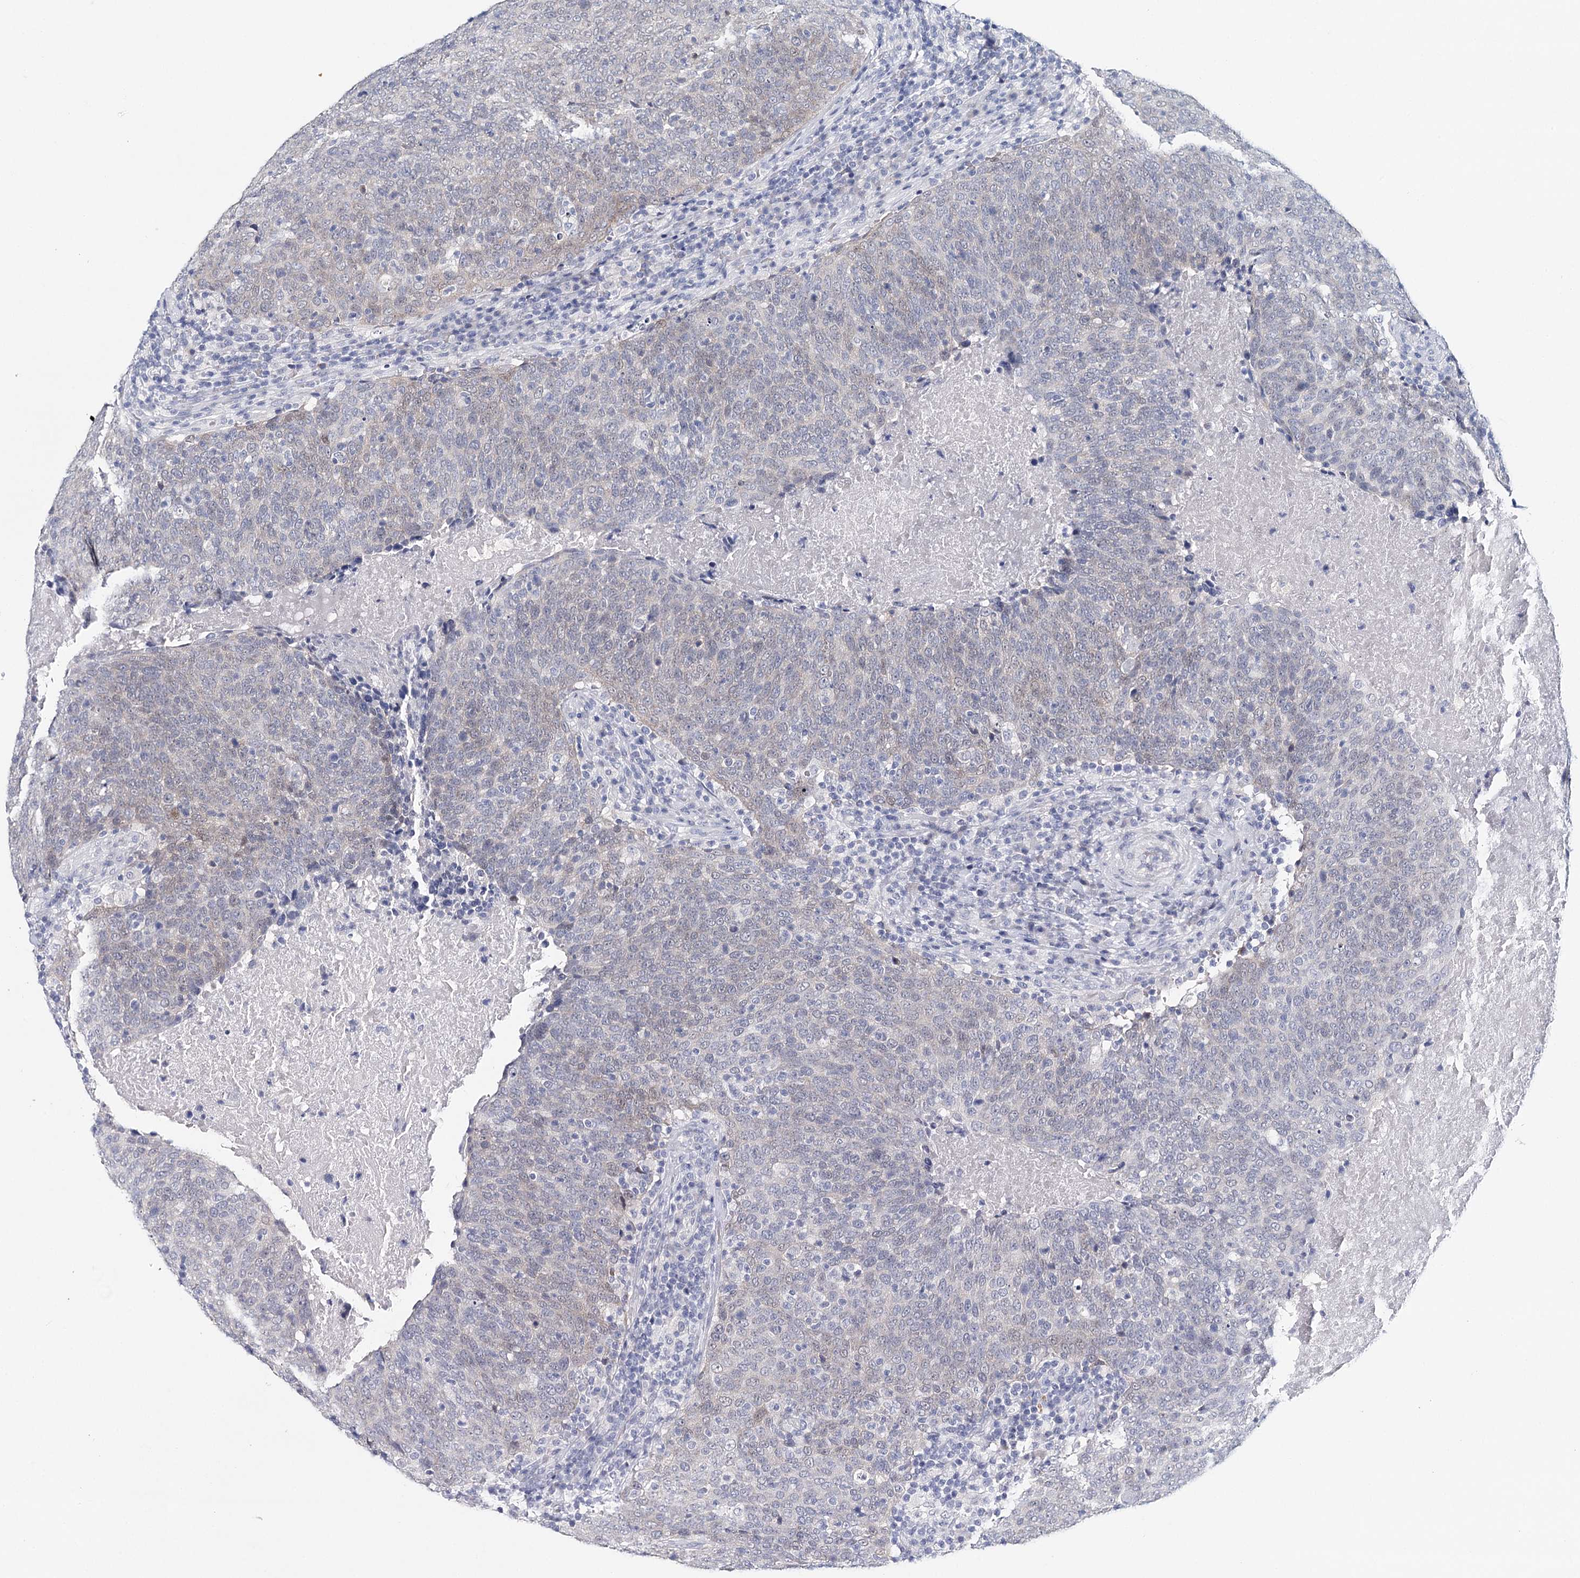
{"staining": {"intensity": "weak", "quantity": "<25%", "location": "cytoplasmic/membranous"}, "tissue": "head and neck cancer", "cell_type": "Tumor cells", "image_type": "cancer", "snomed": [{"axis": "morphology", "description": "Squamous cell carcinoma, NOS"}, {"axis": "morphology", "description": "Squamous cell carcinoma, metastatic, NOS"}, {"axis": "topography", "description": "Lymph node"}, {"axis": "topography", "description": "Head-Neck"}], "caption": "Protein analysis of head and neck cancer reveals no significant expression in tumor cells.", "gene": "HSPA4L", "patient": {"sex": "male", "age": 62}}